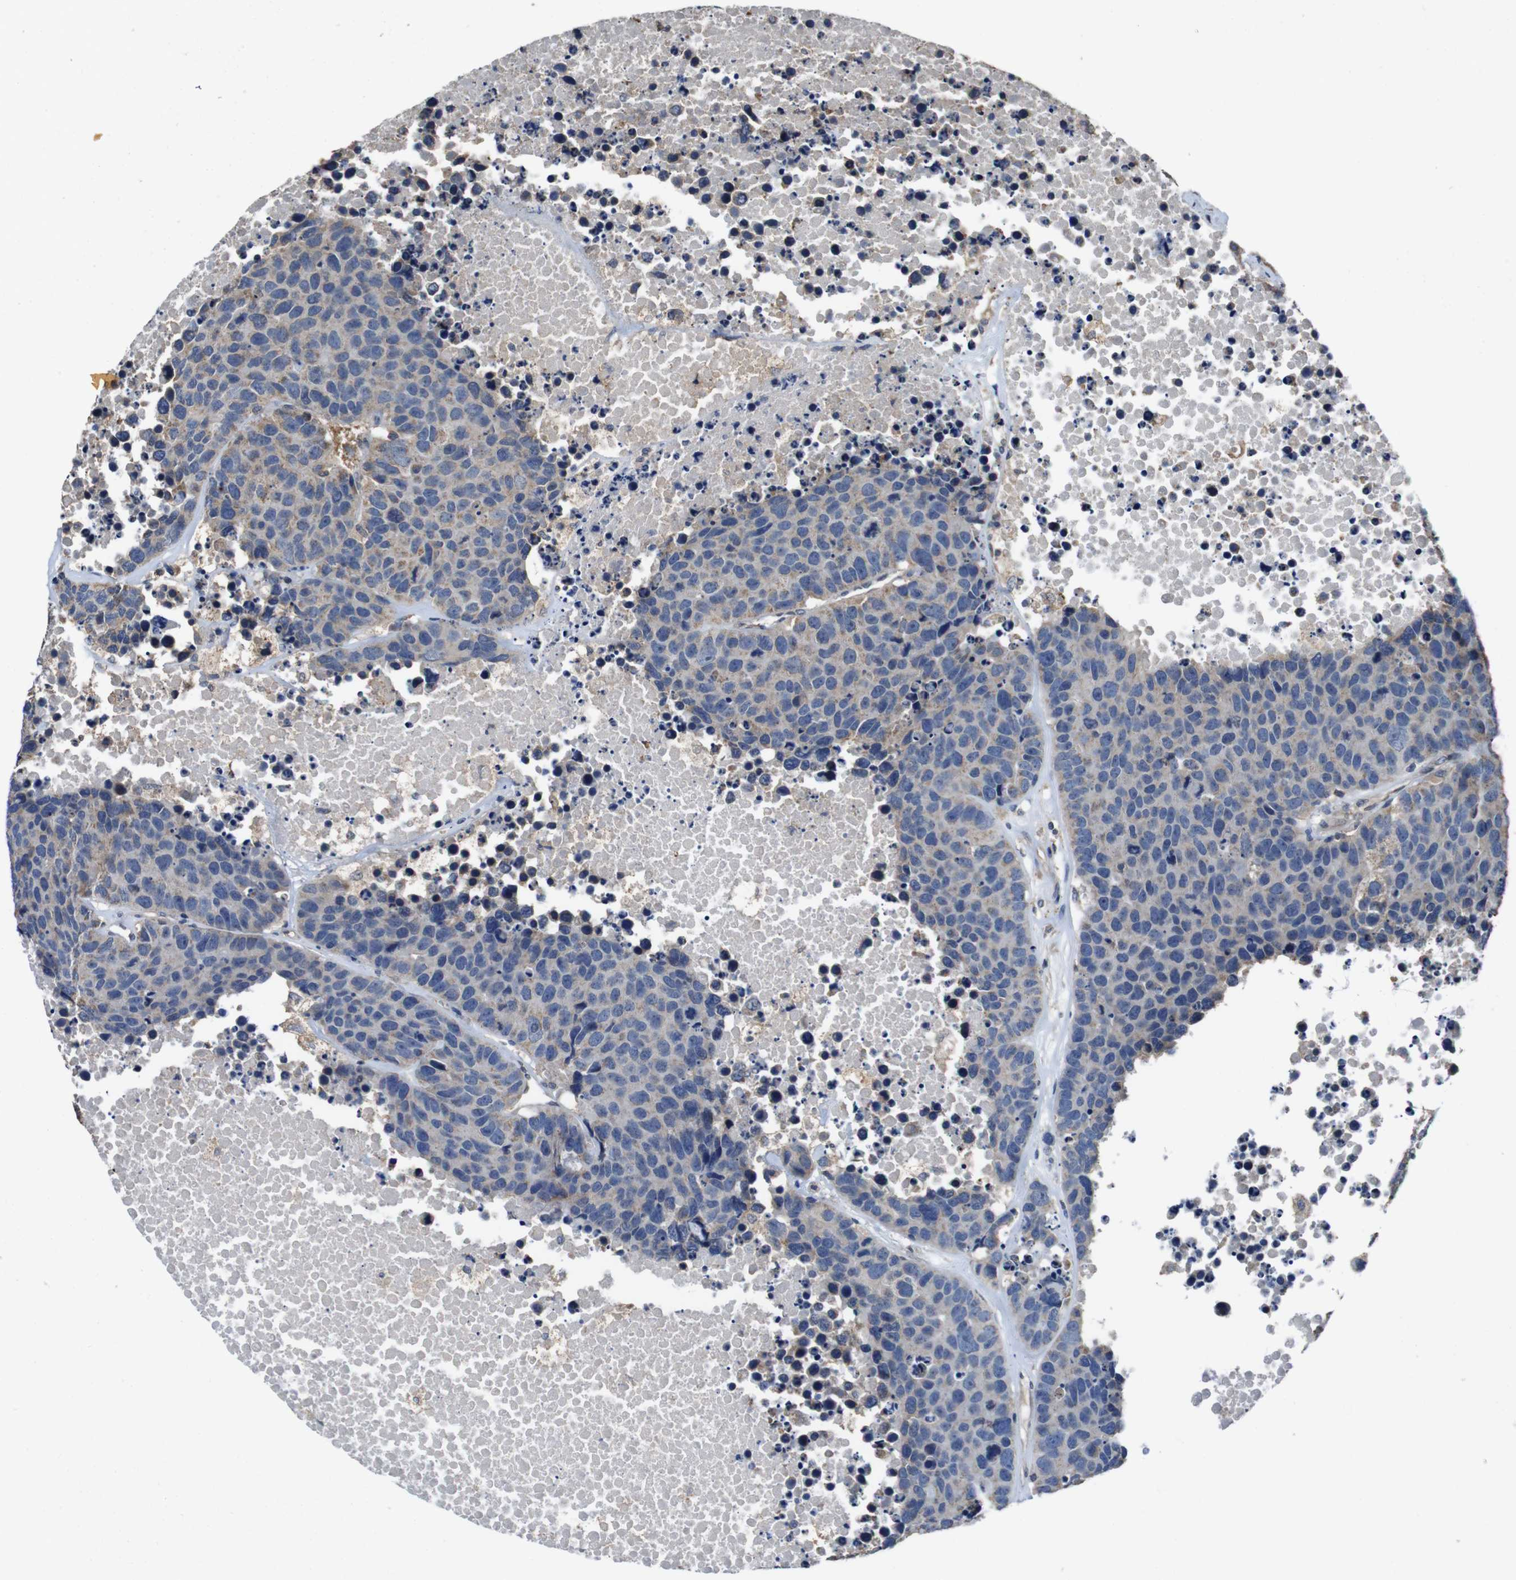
{"staining": {"intensity": "weak", "quantity": "<25%", "location": "cytoplasmic/membranous"}, "tissue": "carcinoid", "cell_type": "Tumor cells", "image_type": "cancer", "snomed": [{"axis": "morphology", "description": "Carcinoid, malignant, NOS"}, {"axis": "topography", "description": "Lung"}], "caption": "Carcinoid was stained to show a protein in brown. There is no significant staining in tumor cells.", "gene": "GLIPR1", "patient": {"sex": "male", "age": 60}}